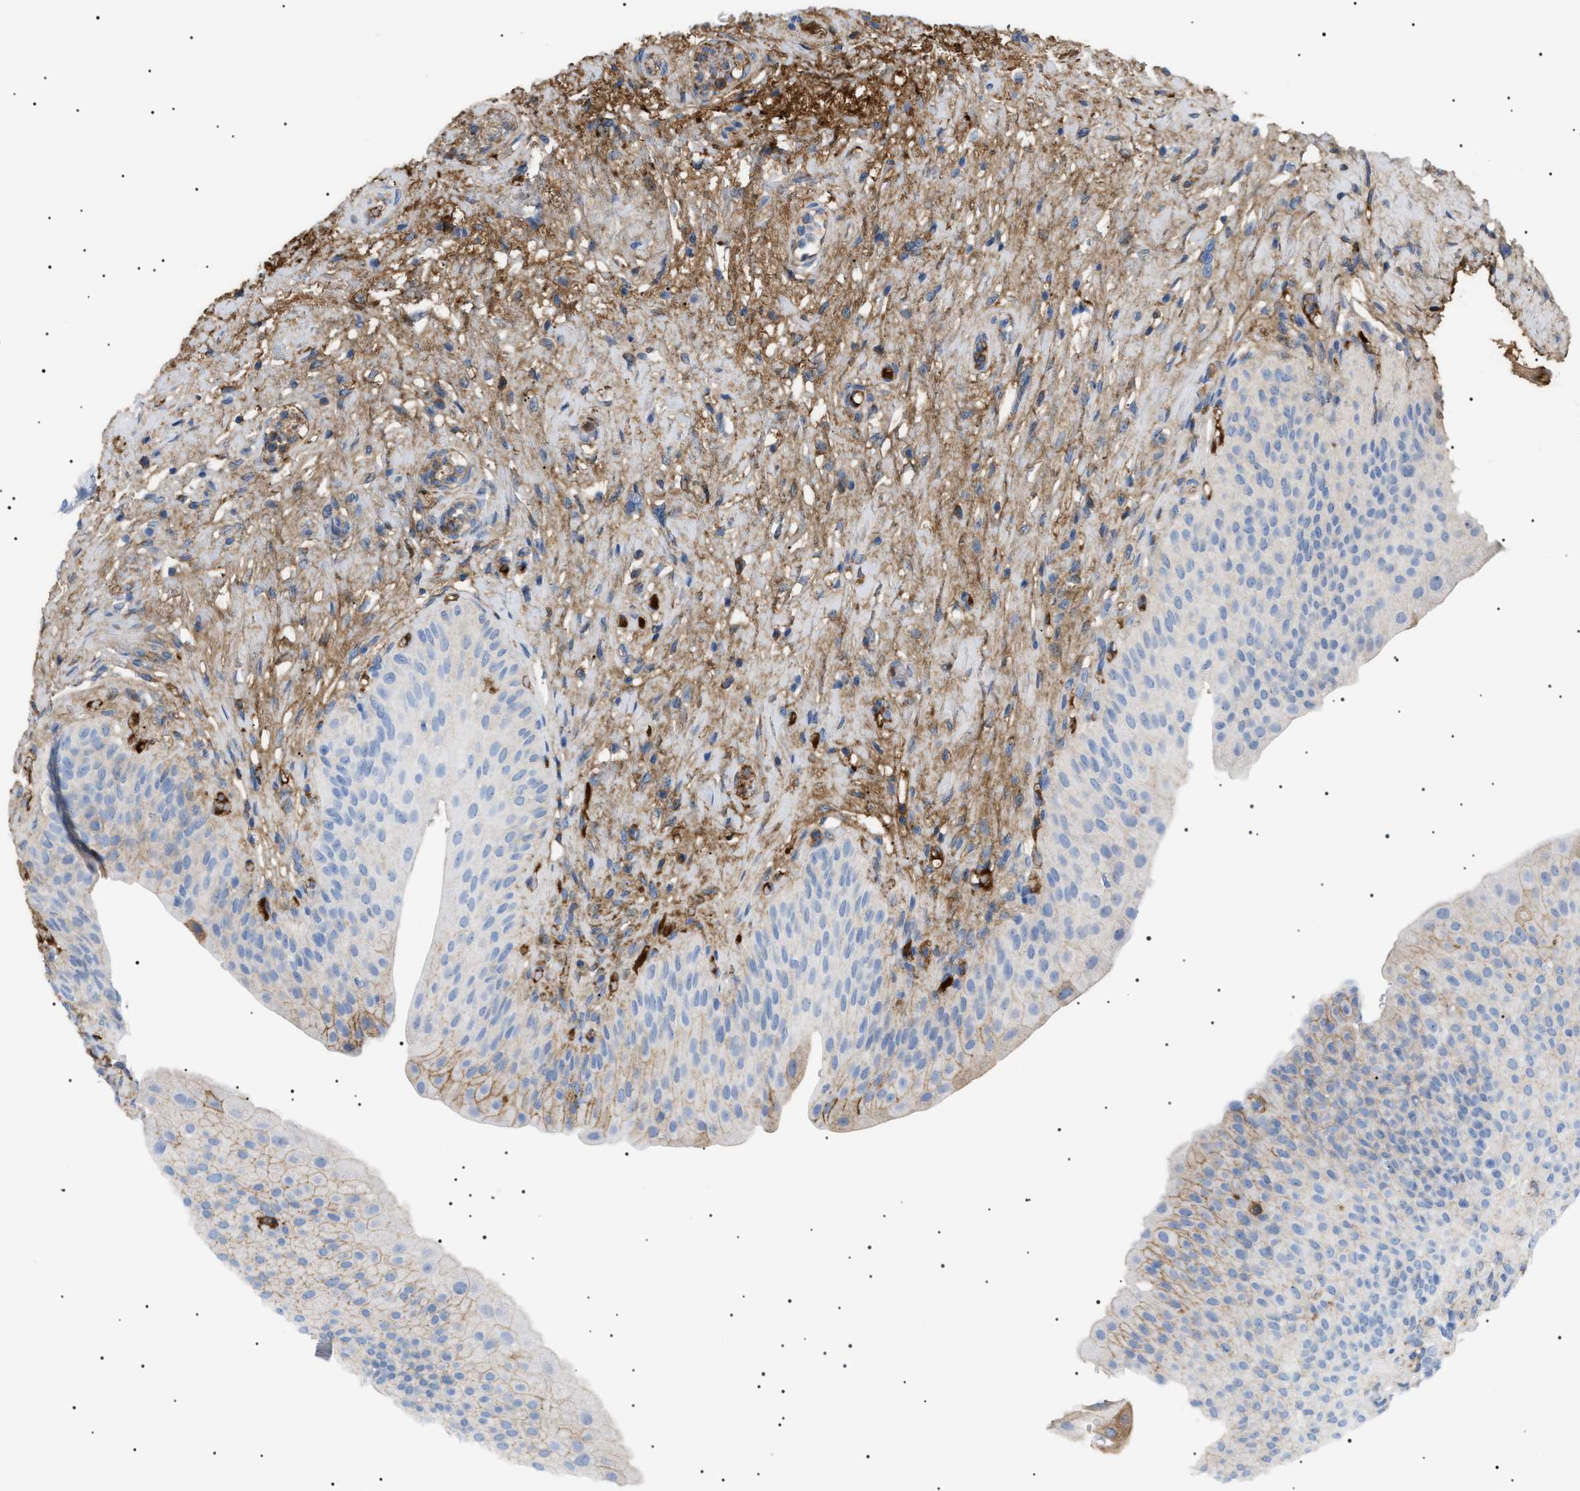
{"staining": {"intensity": "strong", "quantity": "<25%", "location": "cytoplasmic/membranous"}, "tissue": "urinary bladder", "cell_type": "Urothelial cells", "image_type": "normal", "snomed": [{"axis": "morphology", "description": "Normal tissue, NOS"}, {"axis": "topography", "description": "Urinary bladder"}], "caption": "Urinary bladder stained with DAB immunohistochemistry (IHC) demonstrates medium levels of strong cytoplasmic/membranous expression in about <25% of urothelial cells. (DAB (3,3'-diaminobenzidine) IHC, brown staining for protein, blue staining for nuclei).", "gene": "LPA", "patient": {"sex": "male", "age": 46}}